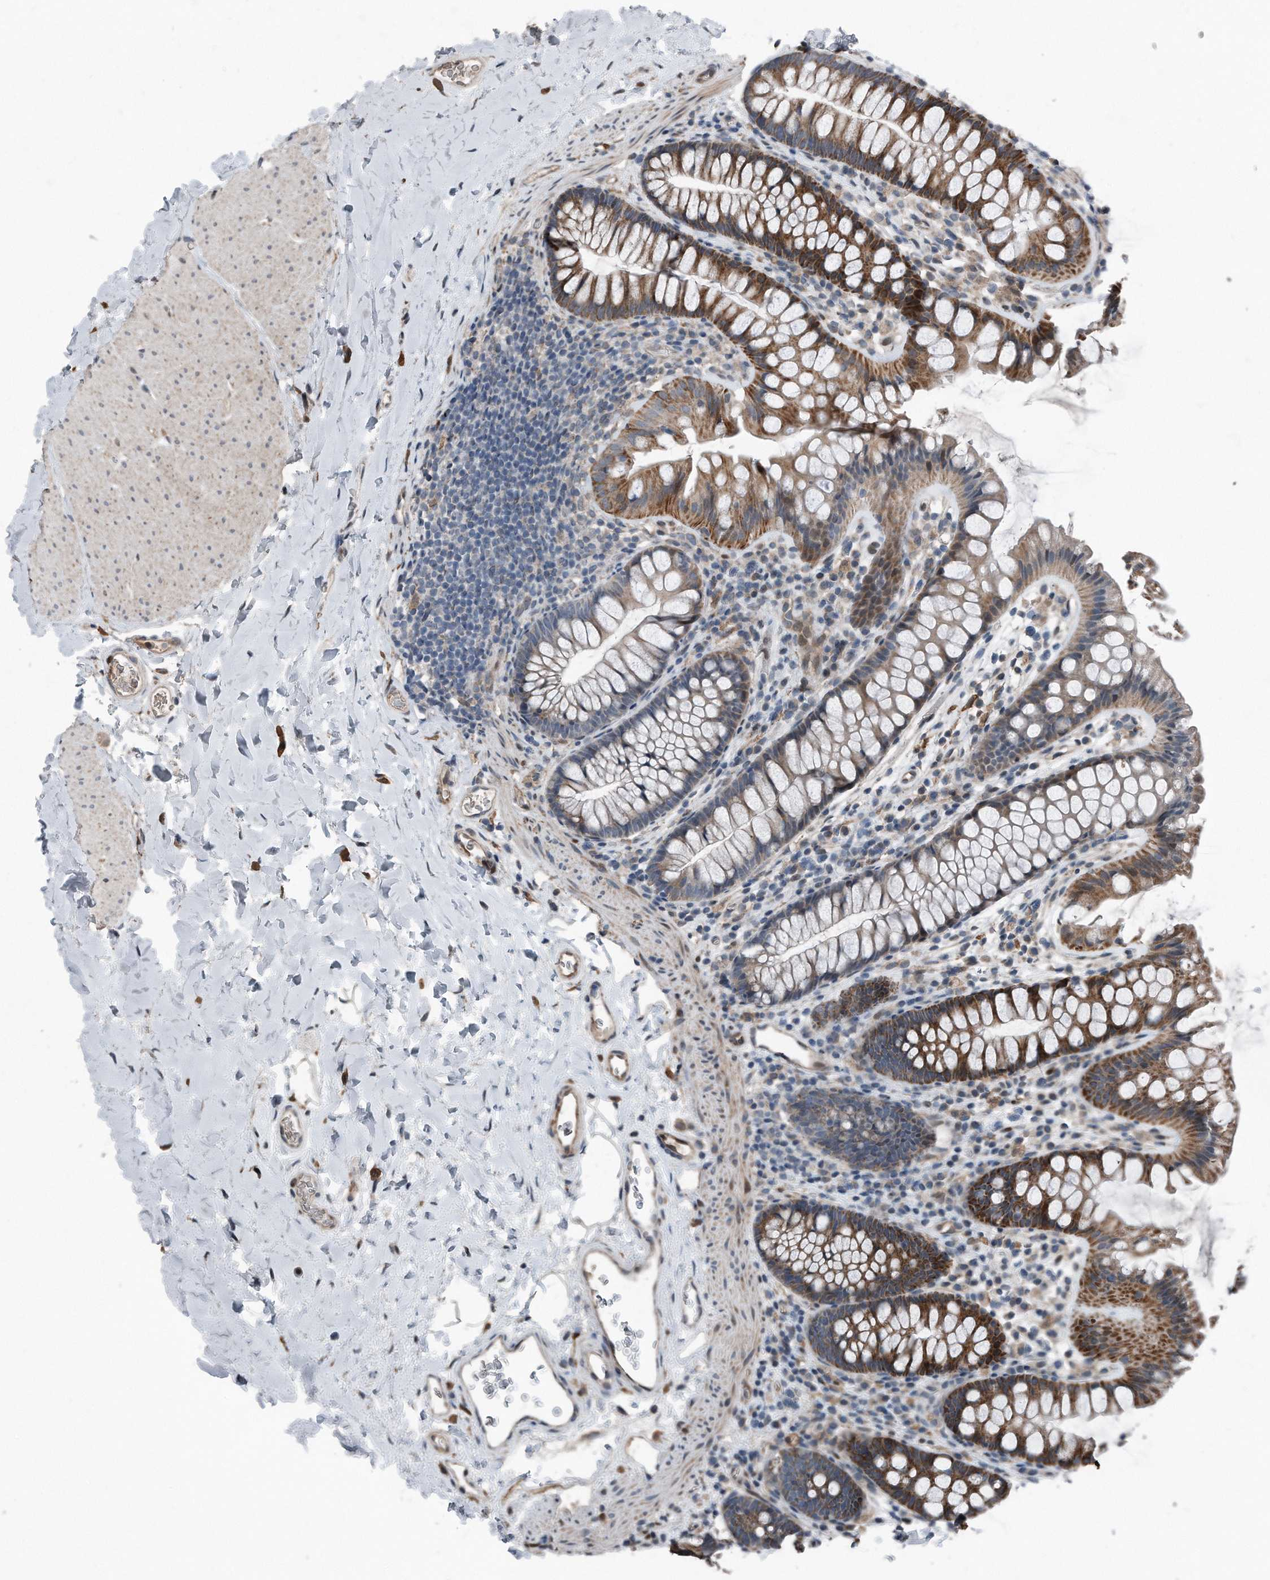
{"staining": {"intensity": "weak", "quantity": ">75%", "location": "cytoplasmic/membranous"}, "tissue": "colon", "cell_type": "Endothelial cells", "image_type": "normal", "snomed": [{"axis": "morphology", "description": "Normal tissue, NOS"}, {"axis": "topography", "description": "Colon"}], "caption": "Benign colon was stained to show a protein in brown. There is low levels of weak cytoplasmic/membranous staining in approximately >75% of endothelial cells. Nuclei are stained in blue.", "gene": "DST", "patient": {"sex": "female", "age": 62}}